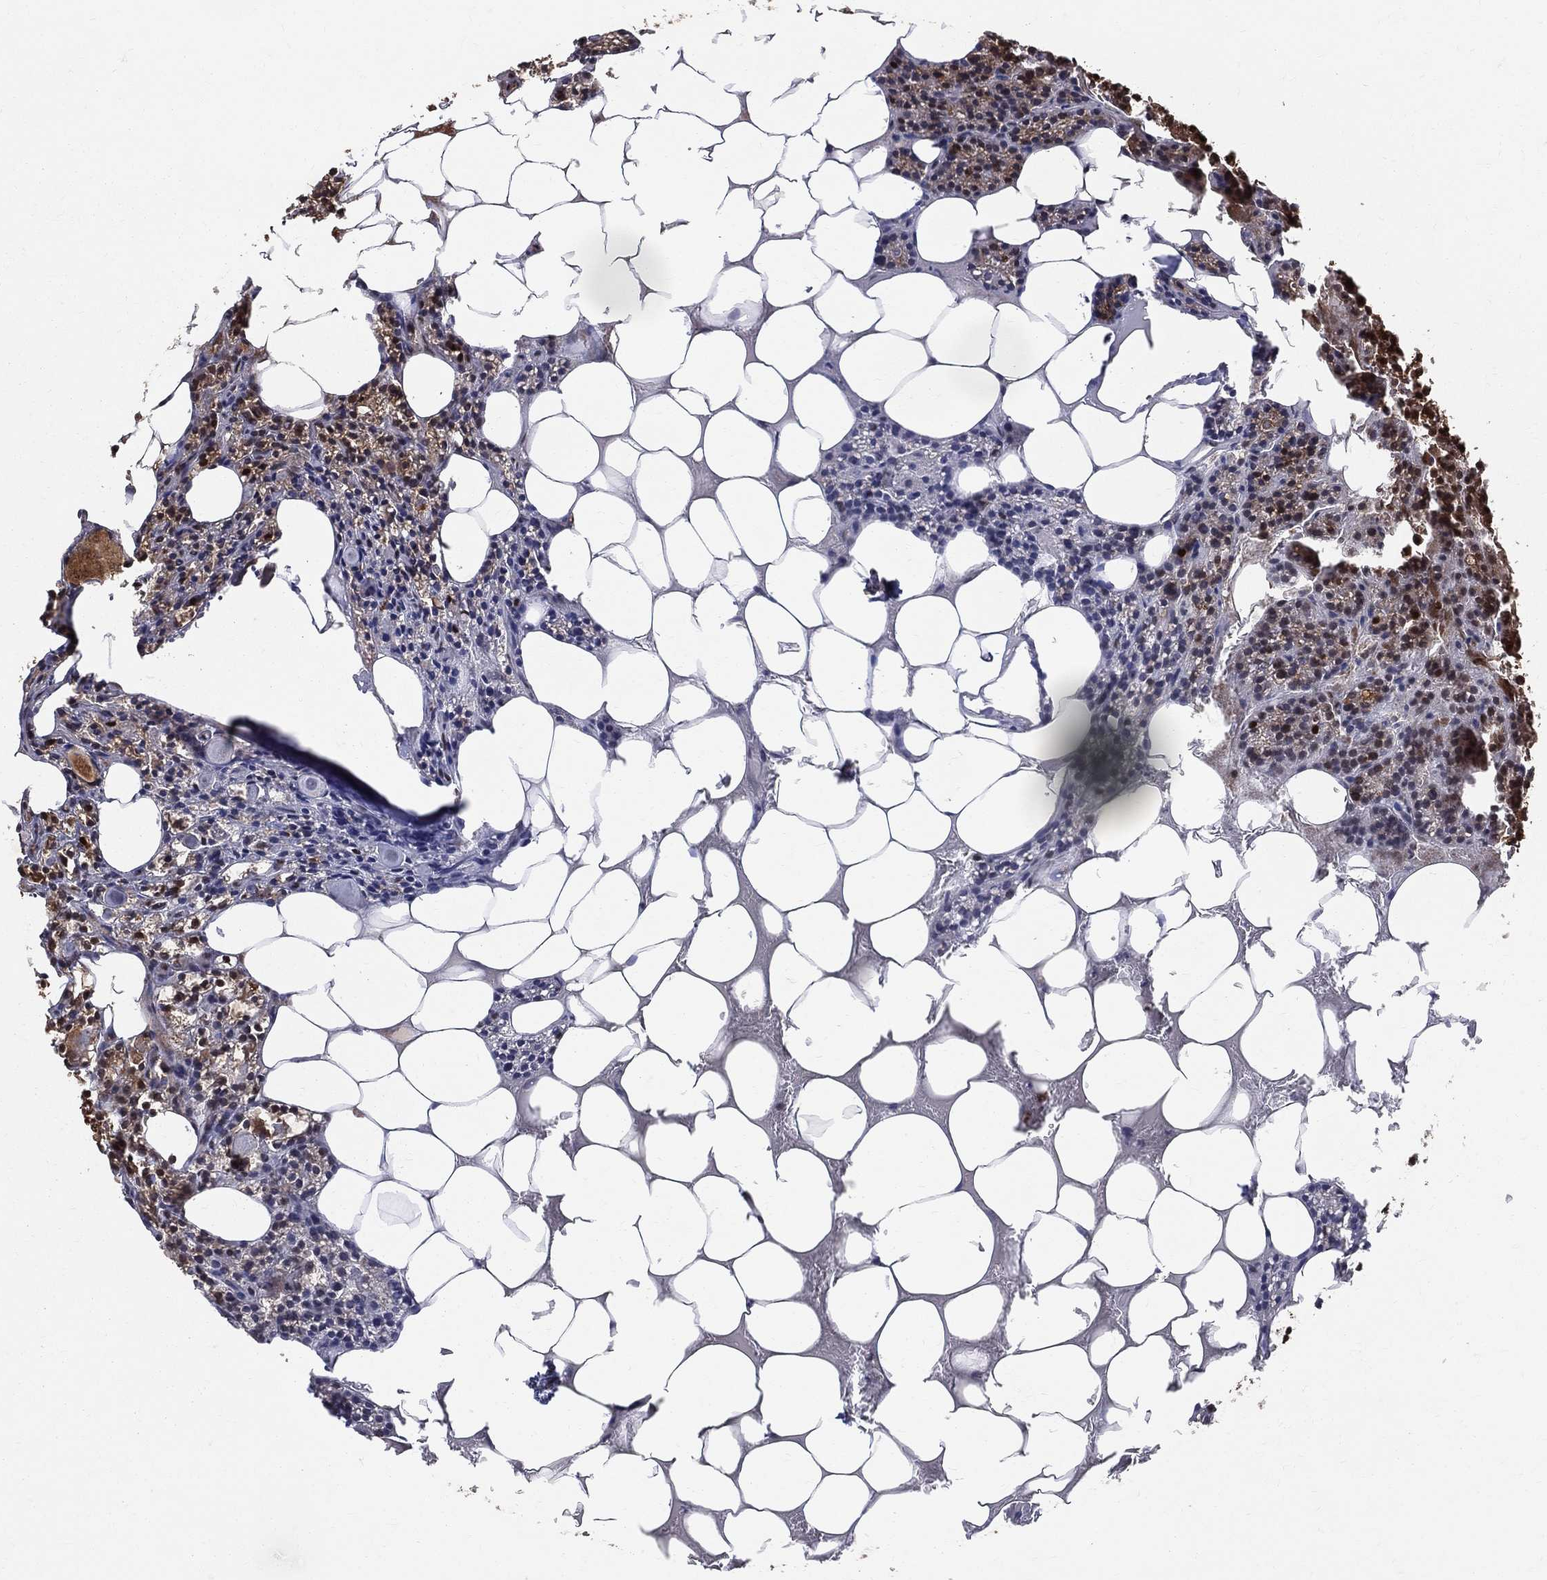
{"staining": {"intensity": "moderate", "quantity": "<25%", "location": "nuclear"}, "tissue": "parathyroid gland", "cell_type": "Glandular cells", "image_type": "normal", "snomed": [{"axis": "morphology", "description": "Normal tissue, NOS"}, {"axis": "topography", "description": "Parathyroid gland"}], "caption": "Glandular cells show moderate nuclear positivity in about <25% of cells in unremarkable parathyroid gland. (DAB (3,3'-diaminobenzidine) IHC, brown staining for protein, blue staining for nuclei).", "gene": "ENO1", "patient": {"sex": "female", "age": 83}}